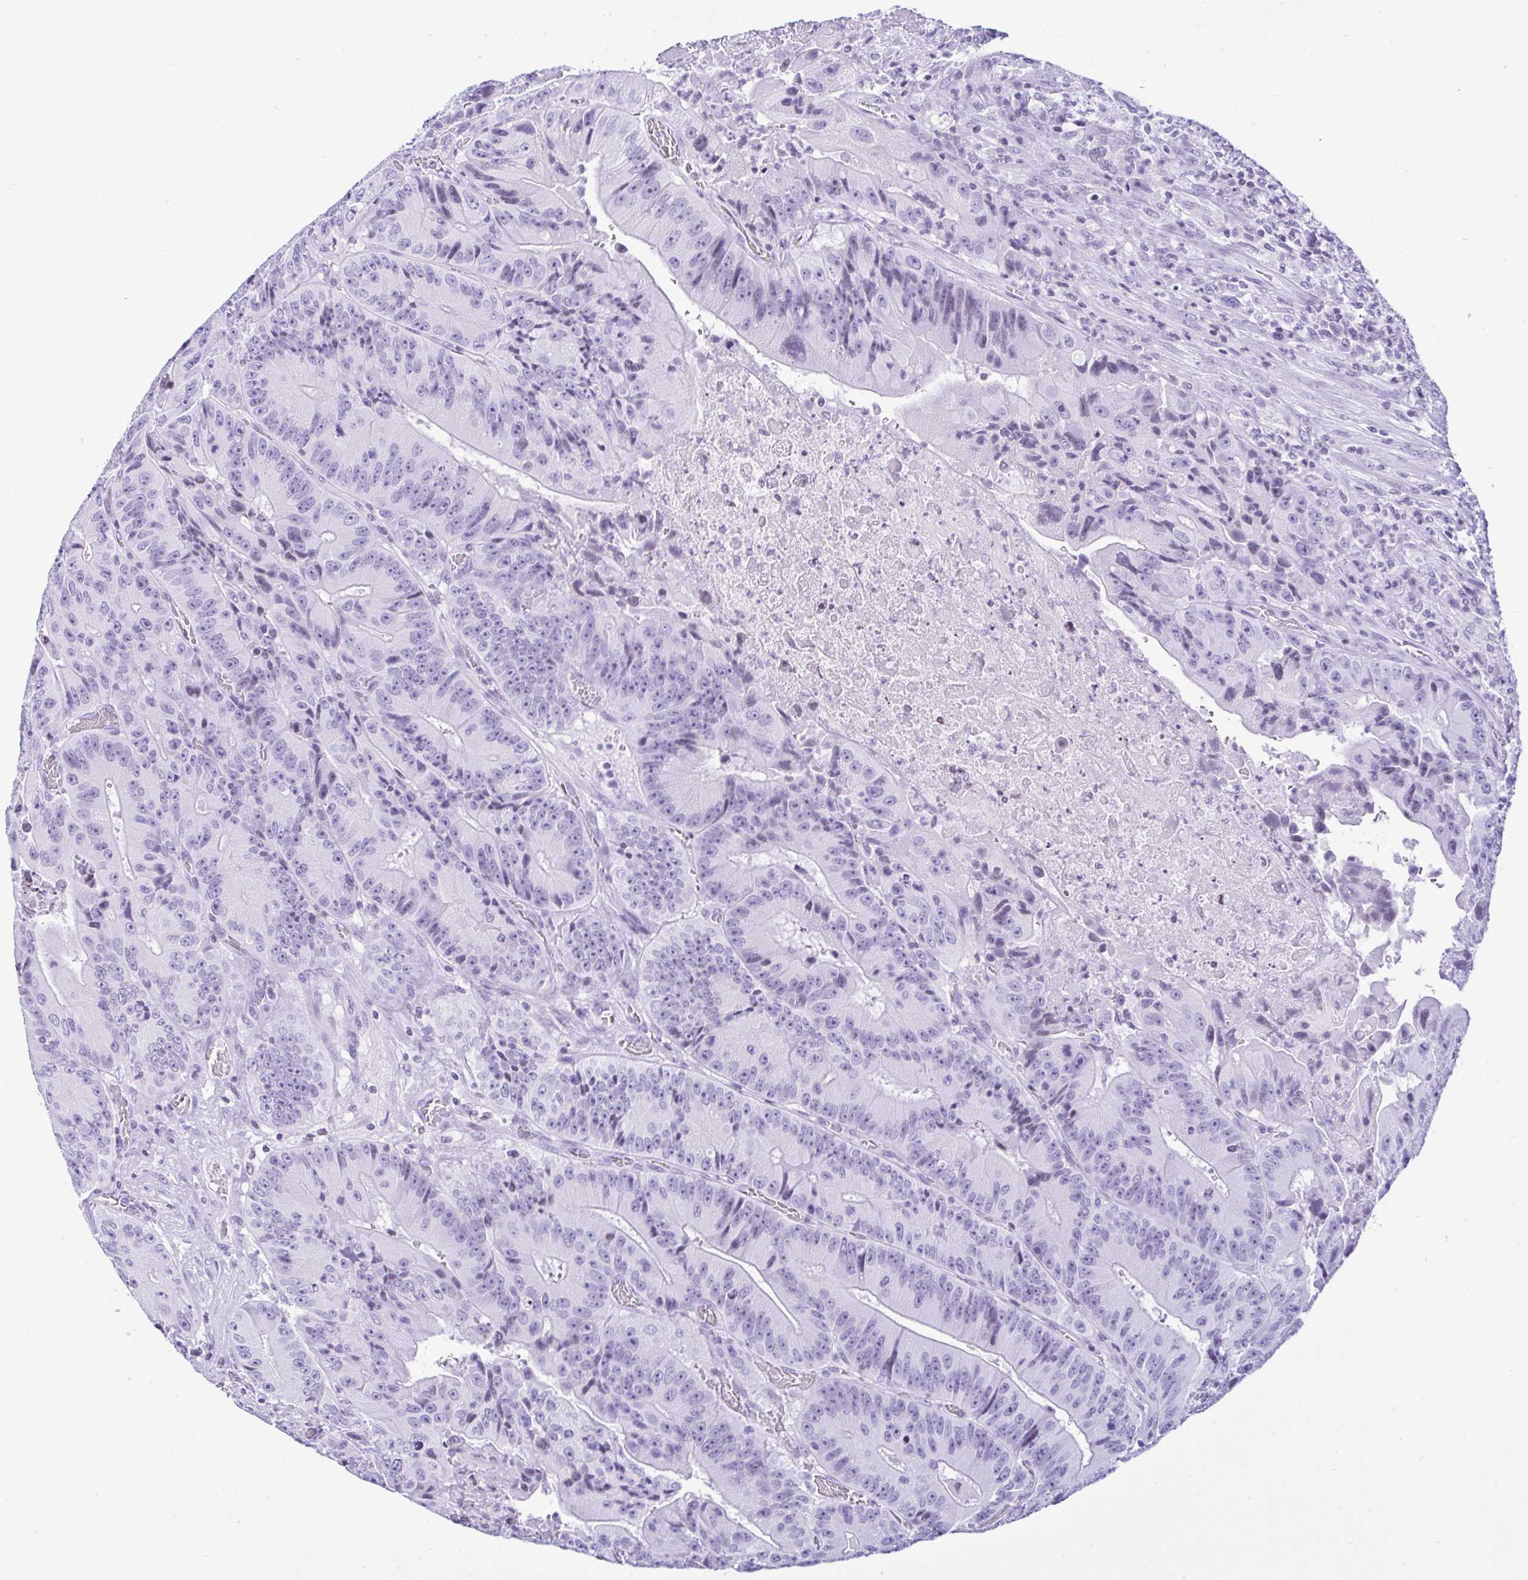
{"staining": {"intensity": "negative", "quantity": "none", "location": "none"}, "tissue": "colorectal cancer", "cell_type": "Tumor cells", "image_type": "cancer", "snomed": [{"axis": "morphology", "description": "Adenocarcinoma, NOS"}, {"axis": "topography", "description": "Colon"}], "caption": "Tumor cells are negative for brown protein staining in colorectal cancer.", "gene": "KRT27", "patient": {"sex": "female", "age": 86}}